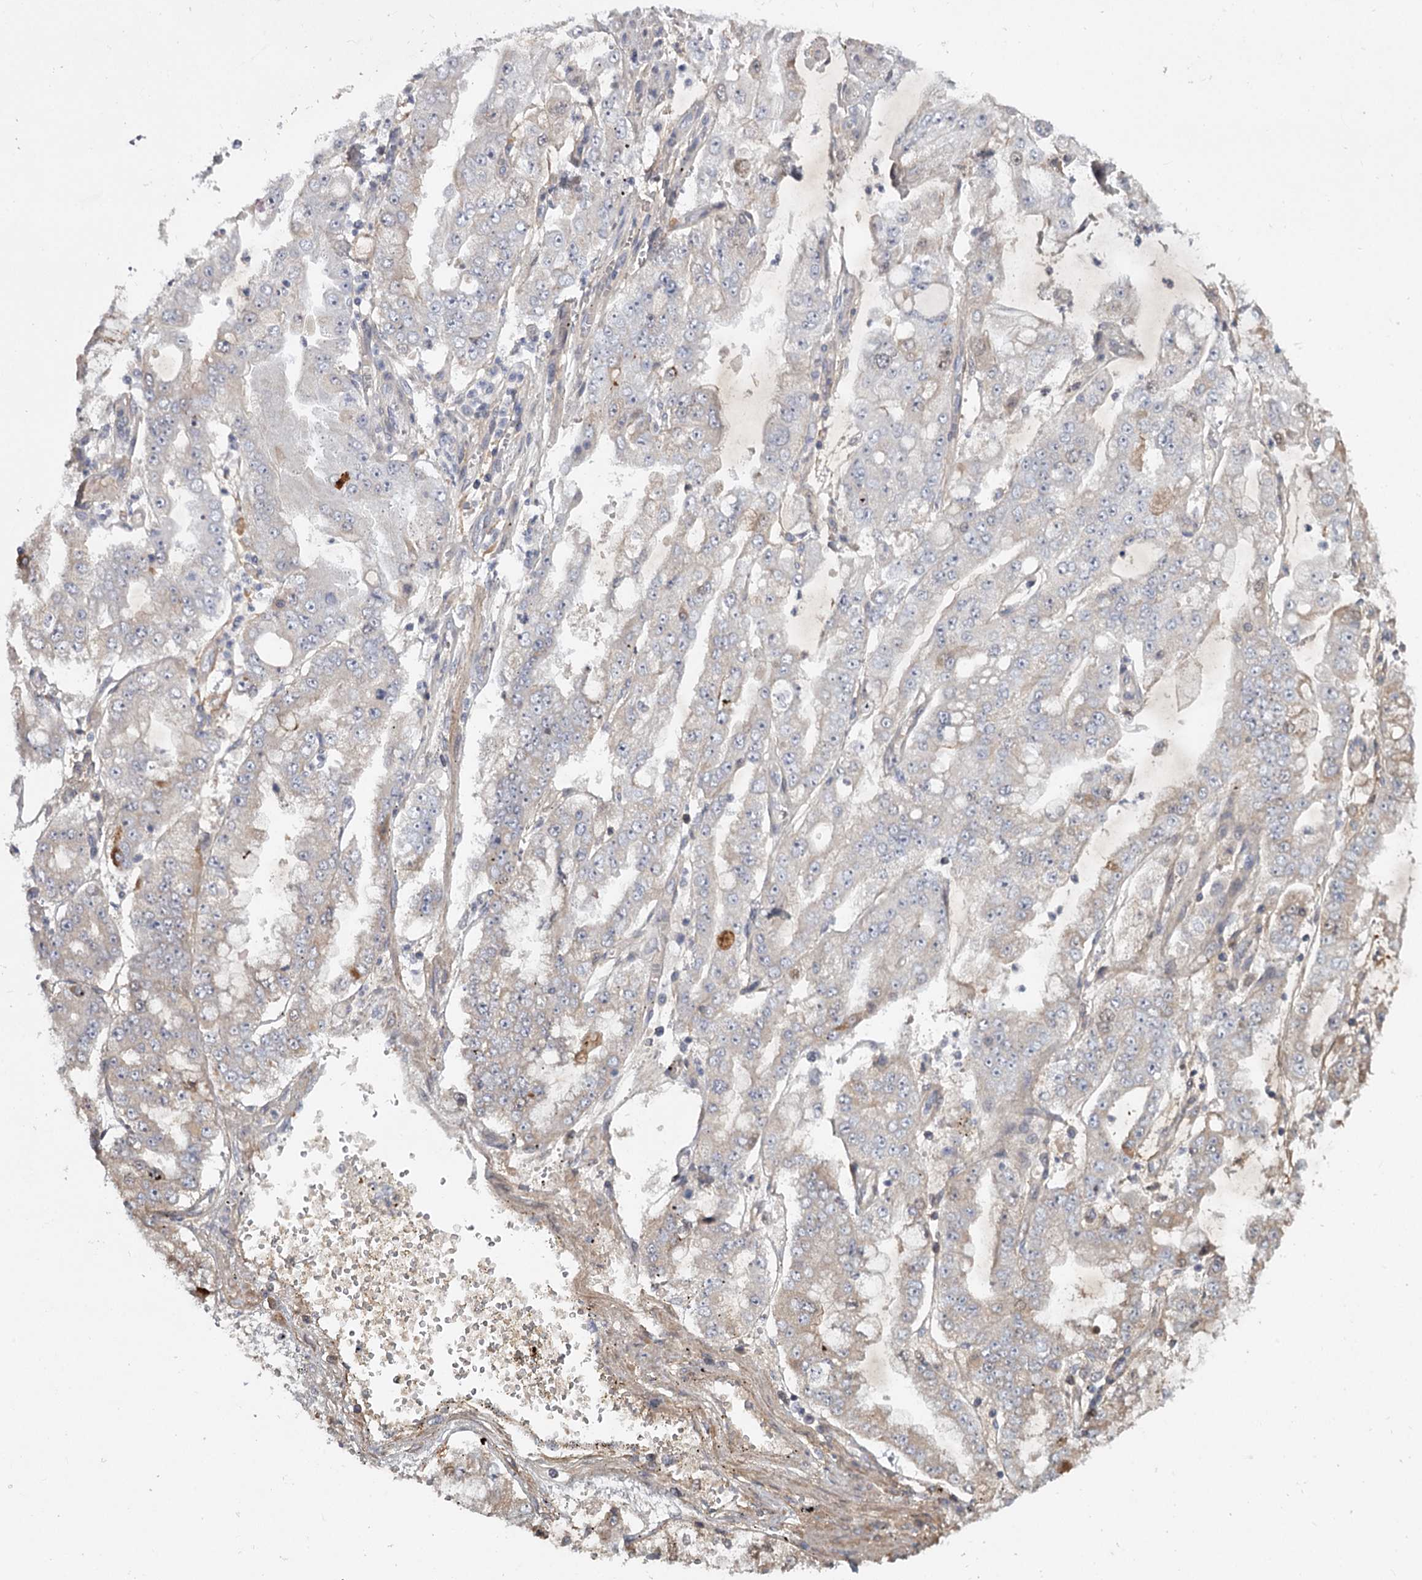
{"staining": {"intensity": "weak", "quantity": "<25%", "location": "cytoplasmic/membranous"}, "tissue": "stomach cancer", "cell_type": "Tumor cells", "image_type": "cancer", "snomed": [{"axis": "morphology", "description": "Adenocarcinoma, NOS"}, {"axis": "topography", "description": "Stomach"}], "caption": "High magnification brightfield microscopy of adenocarcinoma (stomach) stained with DAB (brown) and counterstained with hematoxylin (blue): tumor cells show no significant positivity.", "gene": "DHRS9", "patient": {"sex": "male", "age": 76}}